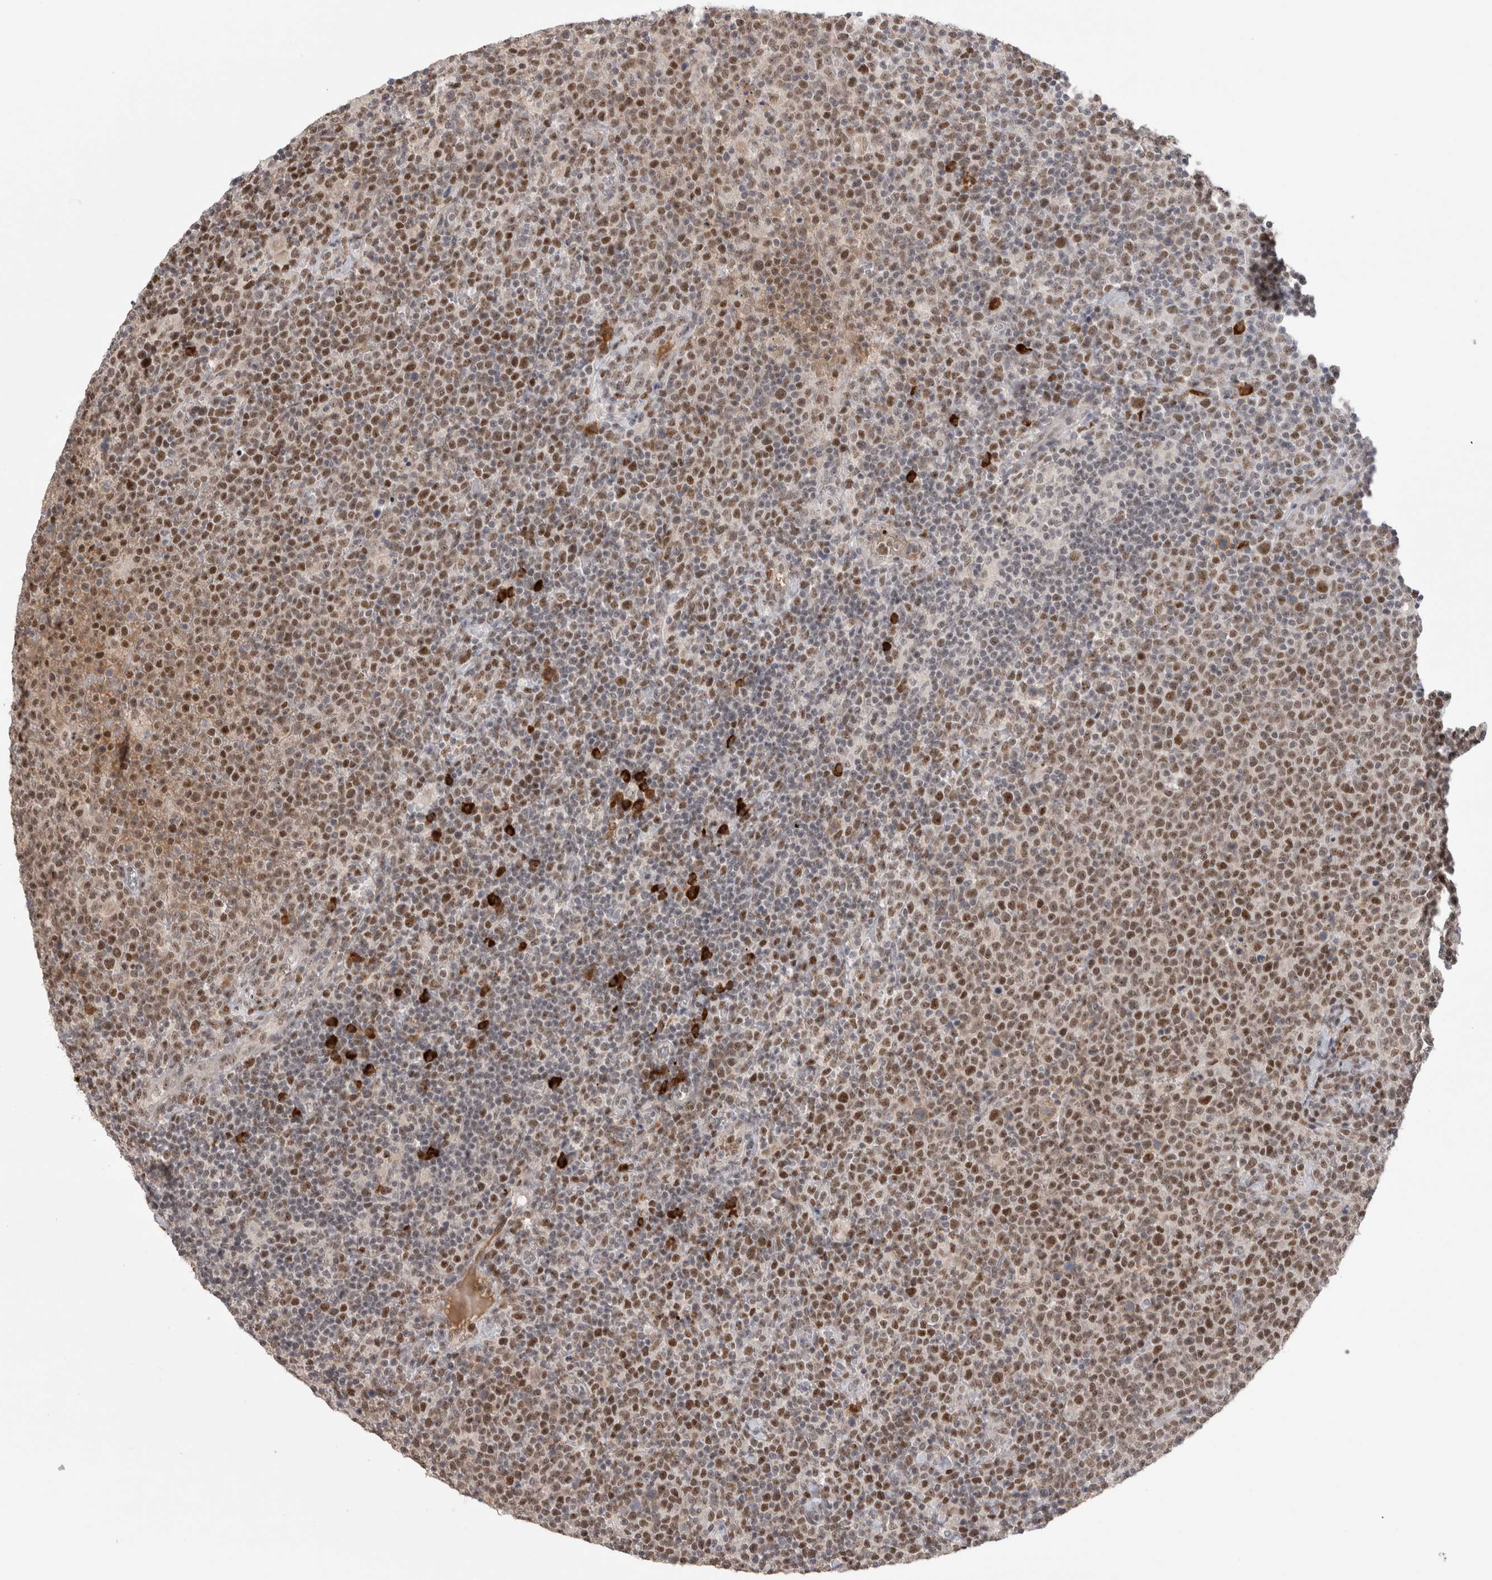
{"staining": {"intensity": "strong", "quantity": ">75%", "location": "nuclear"}, "tissue": "lymphoma", "cell_type": "Tumor cells", "image_type": "cancer", "snomed": [{"axis": "morphology", "description": "Malignant lymphoma, non-Hodgkin's type, High grade"}, {"axis": "topography", "description": "Lymph node"}], "caption": "The photomicrograph displays staining of lymphoma, revealing strong nuclear protein staining (brown color) within tumor cells. The staining is performed using DAB brown chromogen to label protein expression. The nuclei are counter-stained blue using hematoxylin.", "gene": "ZNF24", "patient": {"sex": "male", "age": 61}}